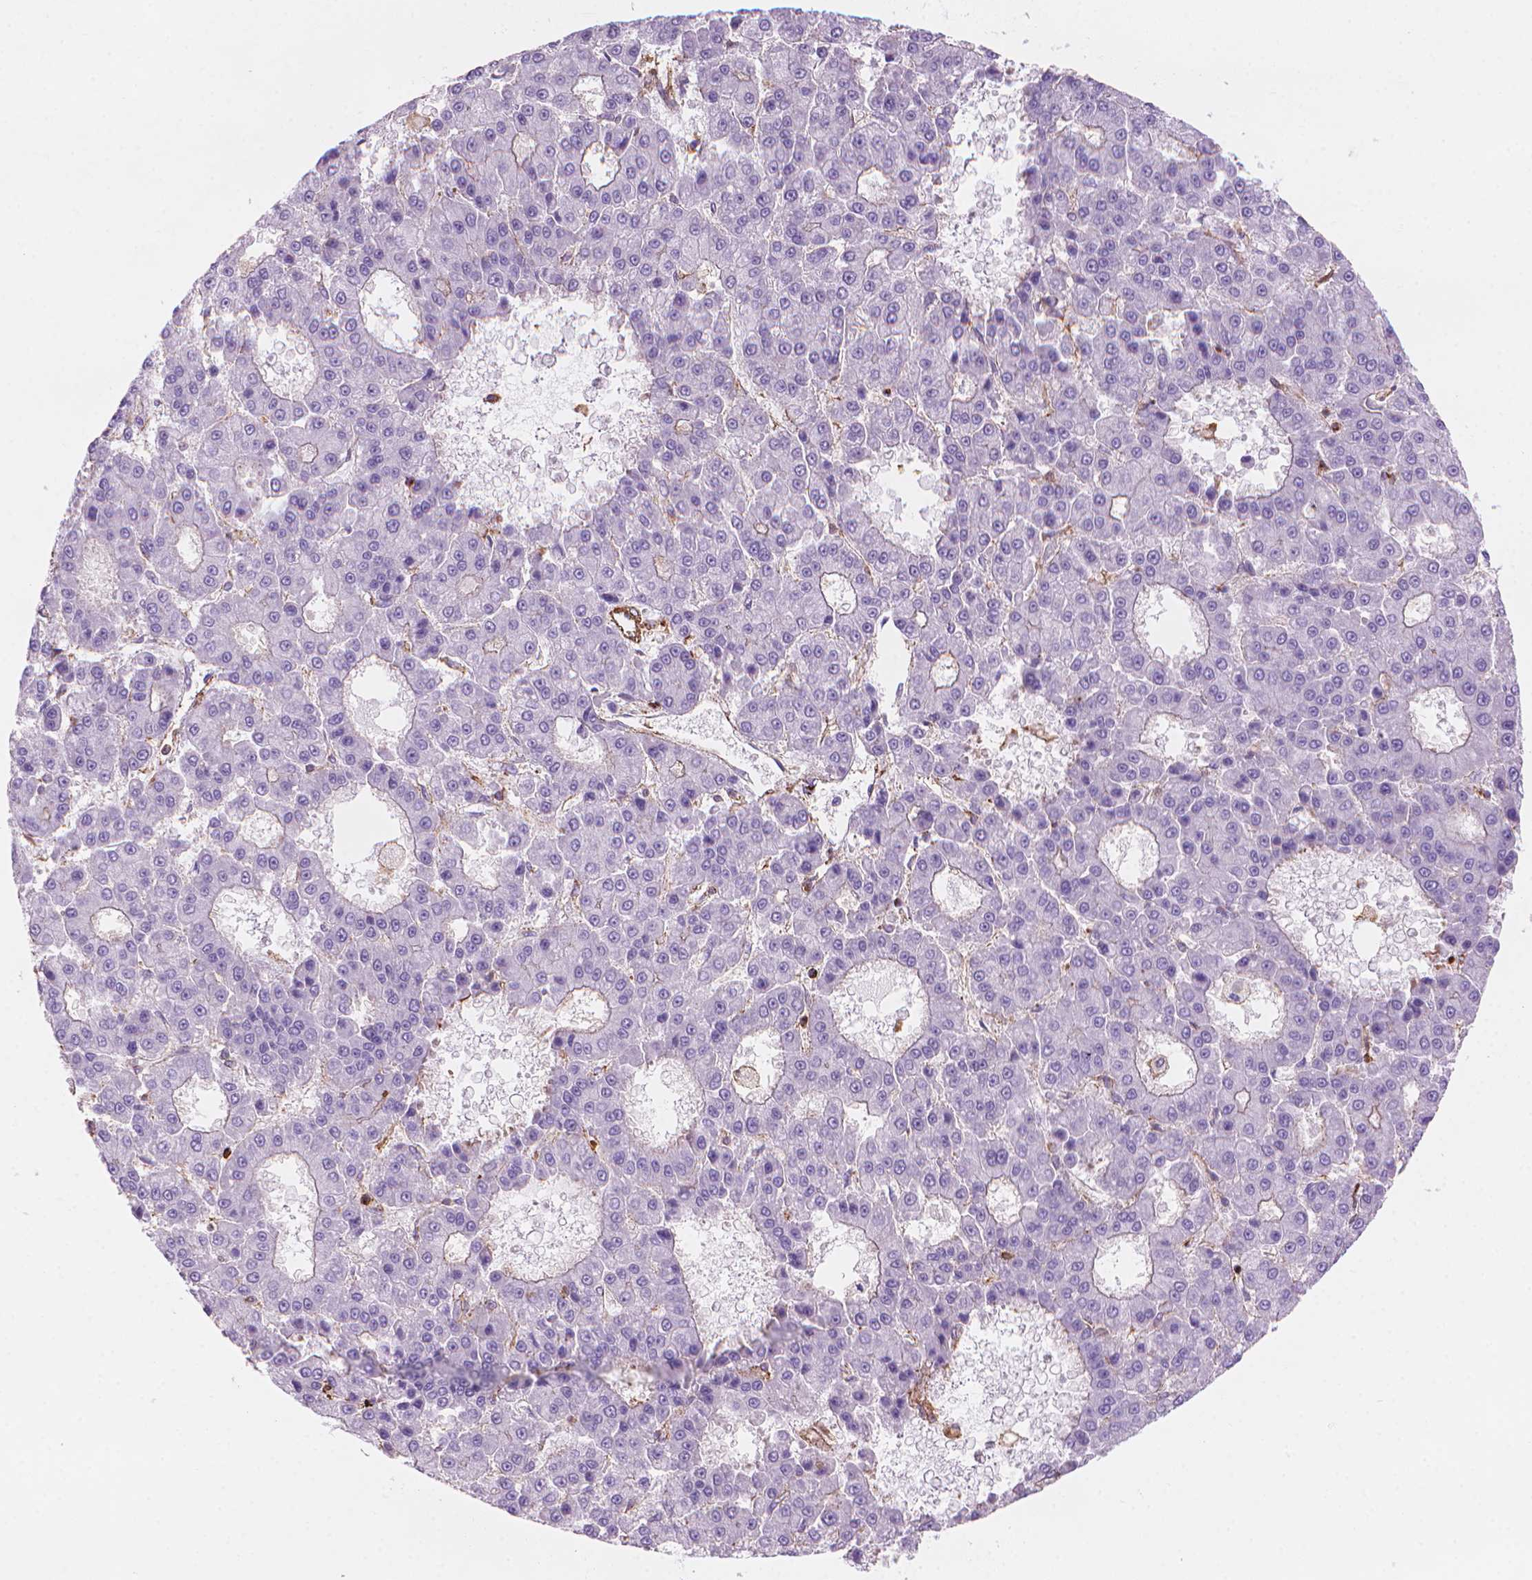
{"staining": {"intensity": "weak", "quantity": "<25%", "location": "cytoplasmic/membranous"}, "tissue": "liver cancer", "cell_type": "Tumor cells", "image_type": "cancer", "snomed": [{"axis": "morphology", "description": "Carcinoma, Hepatocellular, NOS"}, {"axis": "topography", "description": "Liver"}], "caption": "This is an immunohistochemistry image of hepatocellular carcinoma (liver). There is no staining in tumor cells.", "gene": "PATJ", "patient": {"sex": "male", "age": 70}}